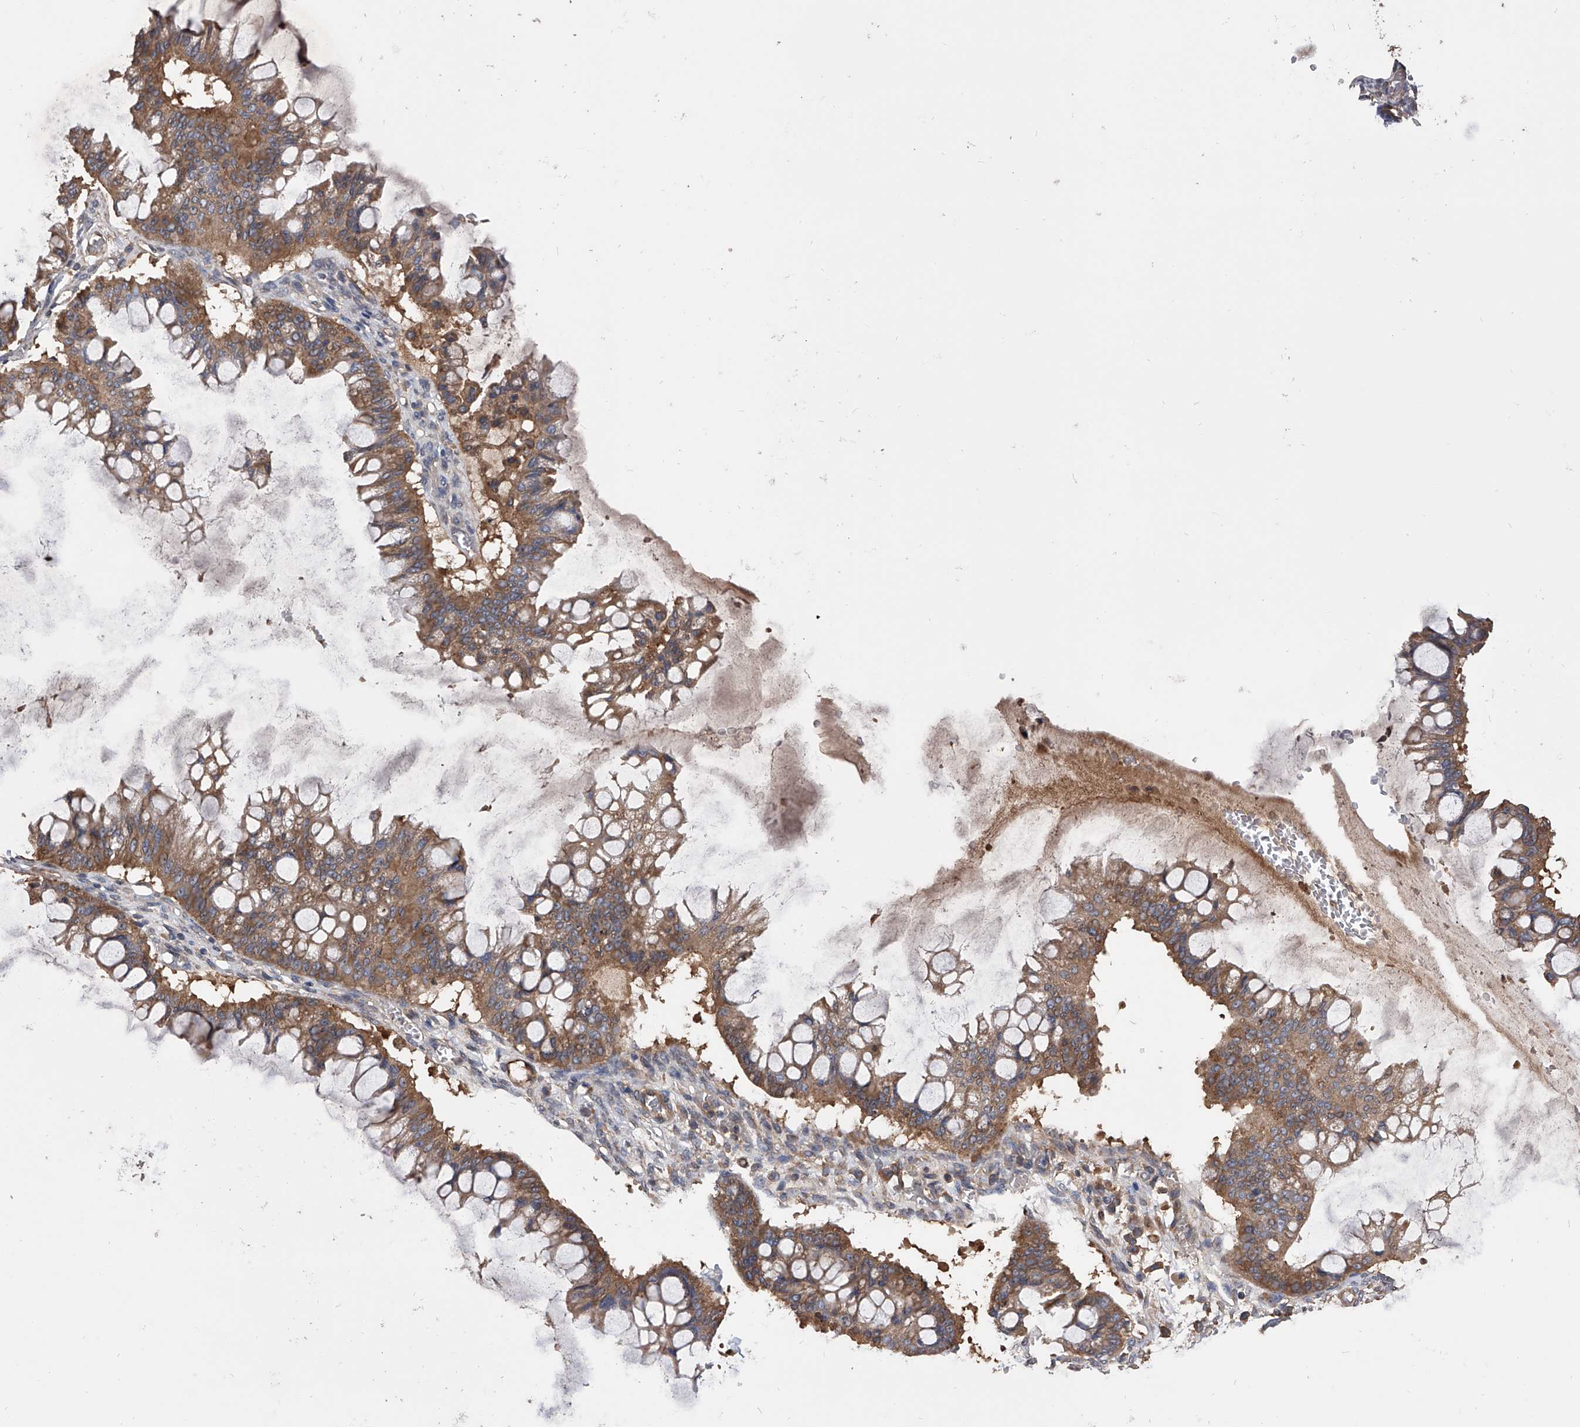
{"staining": {"intensity": "moderate", "quantity": ">75%", "location": "cytoplasmic/membranous"}, "tissue": "ovarian cancer", "cell_type": "Tumor cells", "image_type": "cancer", "snomed": [{"axis": "morphology", "description": "Cystadenocarcinoma, mucinous, NOS"}, {"axis": "topography", "description": "Ovary"}], "caption": "IHC (DAB) staining of ovarian mucinous cystadenocarcinoma reveals moderate cytoplasmic/membranous protein staining in about >75% of tumor cells.", "gene": "CUL7", "patient": {"sex": "female", "age": 73}}